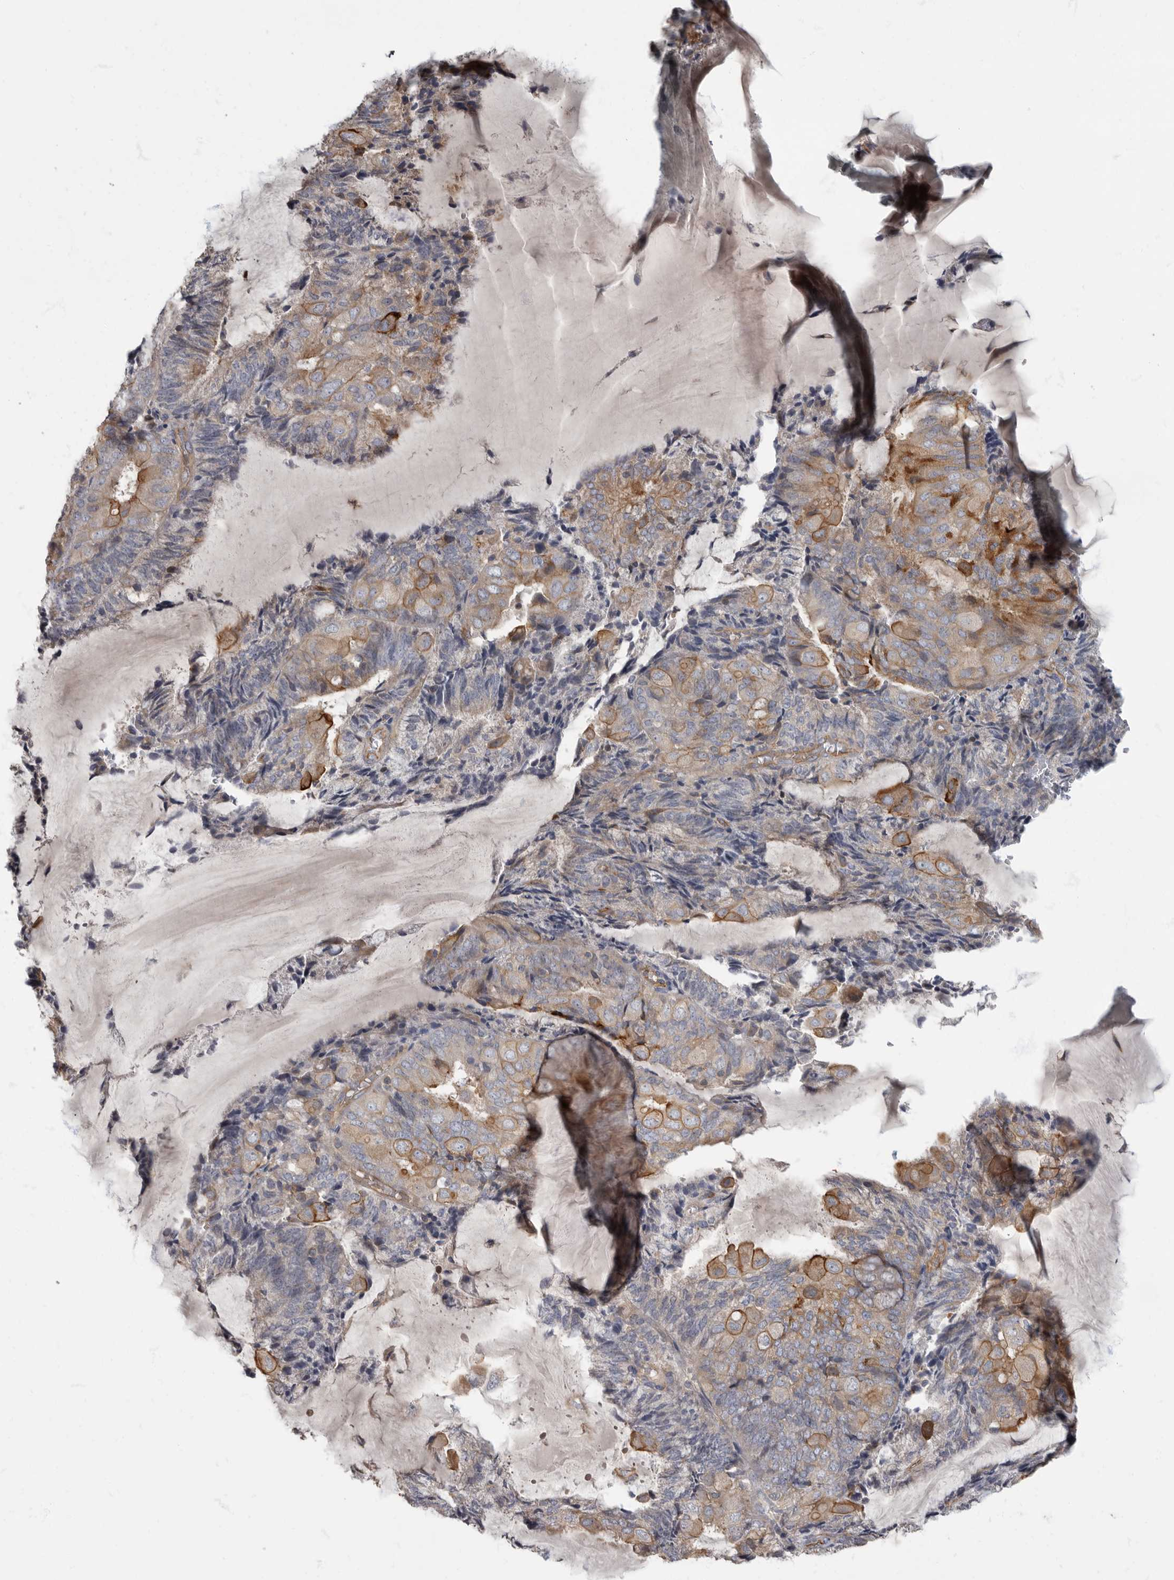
{"staining": {"intensity": "moderate", "quantity": "25%-75%", "location": "cytoplasmic/membranous"}, "tissue": "endometrial cancer", "cell_type": "Tumor cells", "image_type": "cancer", "snomed": [{"axis": "morphology", "description": "Adenocarcinoma, NOS"}, {"axis": "topography", "description": "Endometrium"}], "caption": "Protein analysis of endometrial cancer (adenocarcinoma) tissue displays moderate cytoplasmic/membranous expression in approximately 25%-75% of tumor cells.", "gene": "PDK1", "patient": {"sex": "female", "age": 81}}